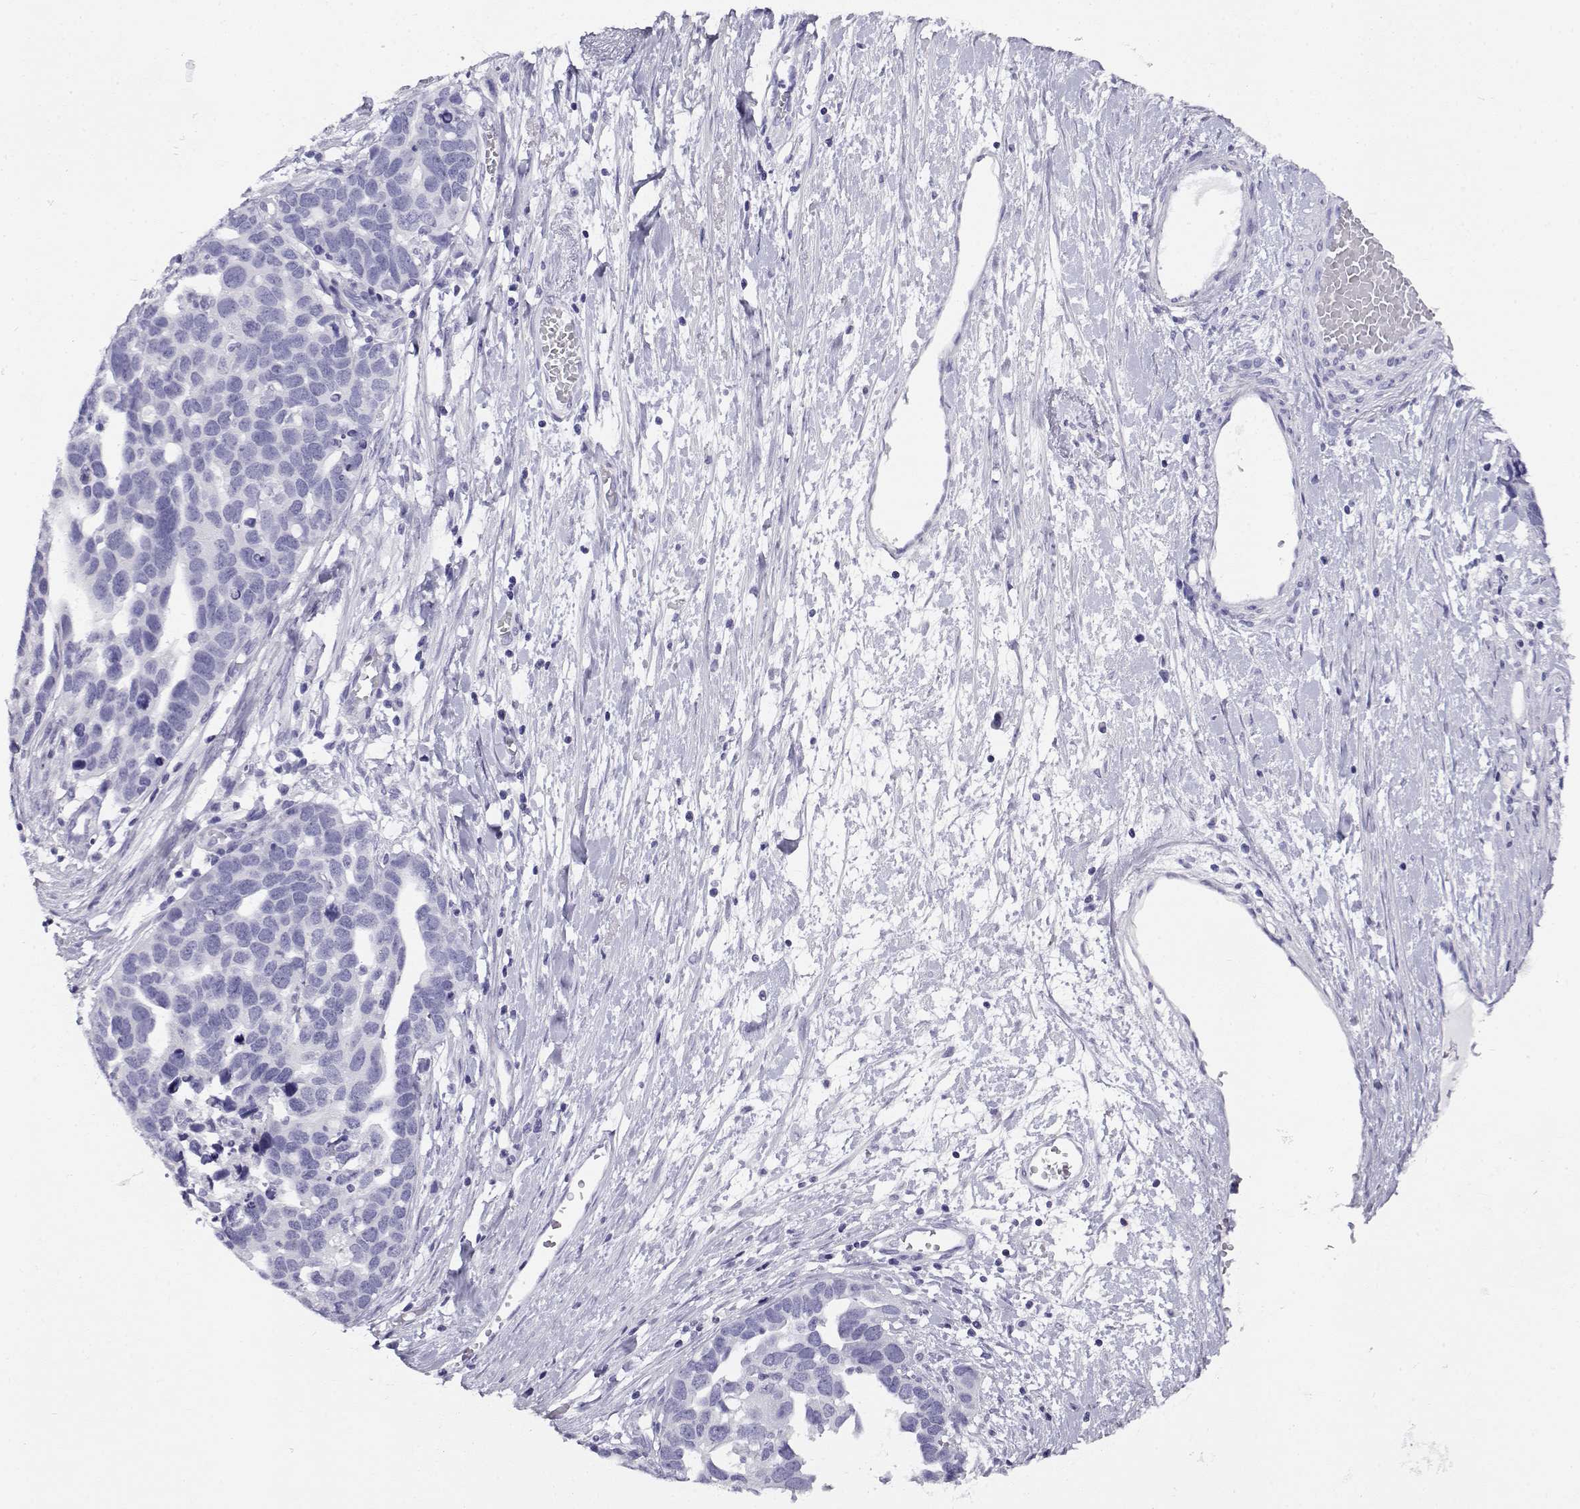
{"staining": {"intensity": "negative", "quantity": "none", "location": "none"}, "tissue": "ovarian cancer", "cell_type": "Tumor cells", "image_type": "cancer", "snomed": [{"axis": "morphology", "description": "Cystadenocarcinoma, serous, NOS"}, {"axis": "topography", "description": "Ovary"}], "caption": "High magnification brightfield microscopy of ovarian cancer (serous cystadenocarcinoma) stained with DAB (3,3'-diaminobenzidine) (brown) and counterstained with hematoxylin (blue): tumor cells show no significant positivity.", "gene": "CABS1", "patient": {"sex": "female", "age": 54}}